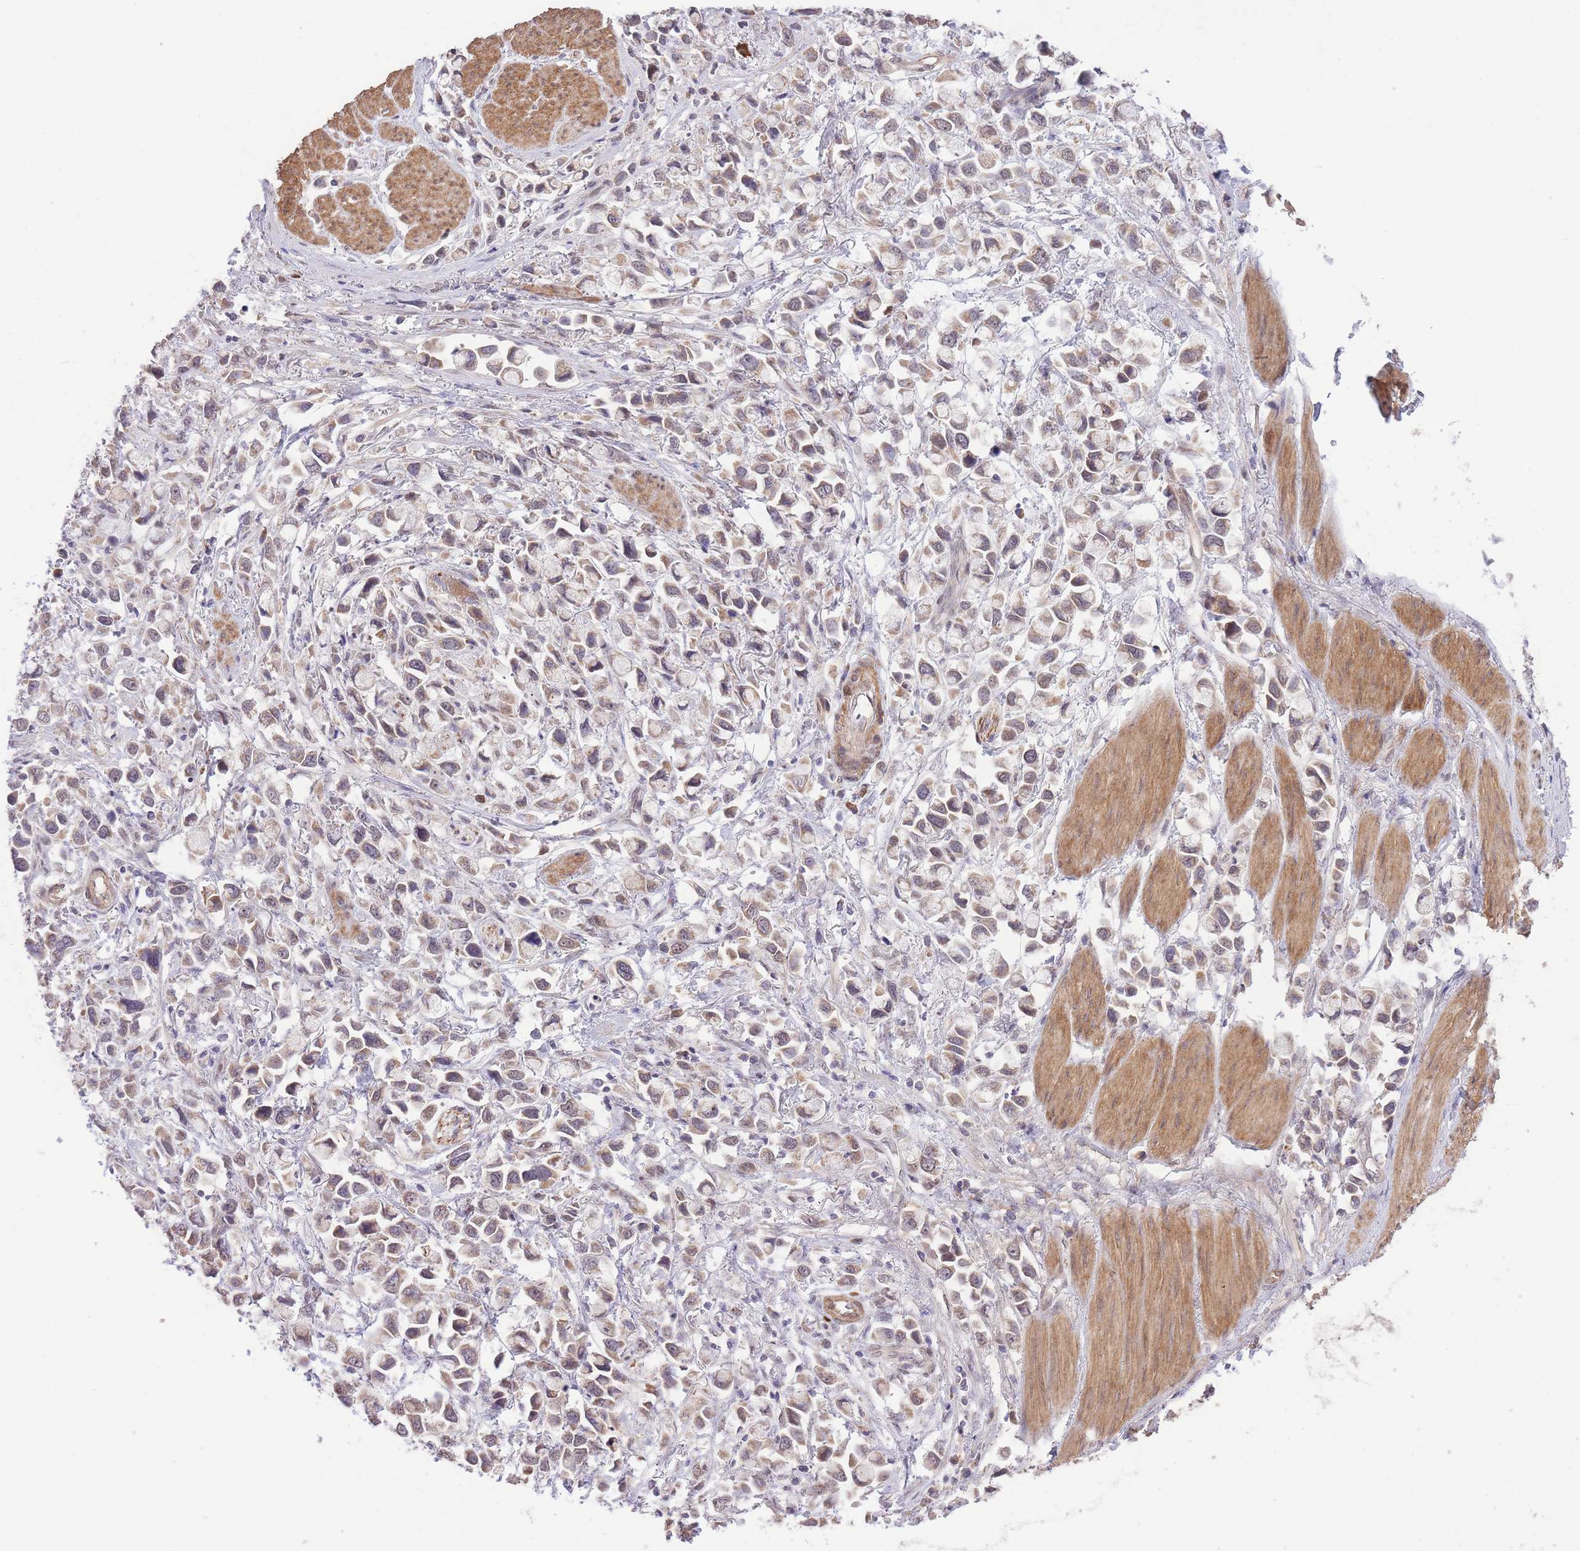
{"staining": {"intensity": "weak", "quantity": "<25%", "location": "cytoplasmic/membranous"}, "tissue": "stomach cancer", "cell_type": "Tumor cells", "image_type": "cancer", "snomed": [{"axis": "morphology", "description": "Adenocarcinoma, NOS"}, {"axis": "topography", "description": "Stomach"}], "caption": "Stomach cancer was stained to show a protein in brown. There is no significant positivity in tumor cells.", "gene": "ELOA2", "patient": {"sex": "female", "age": 81}}